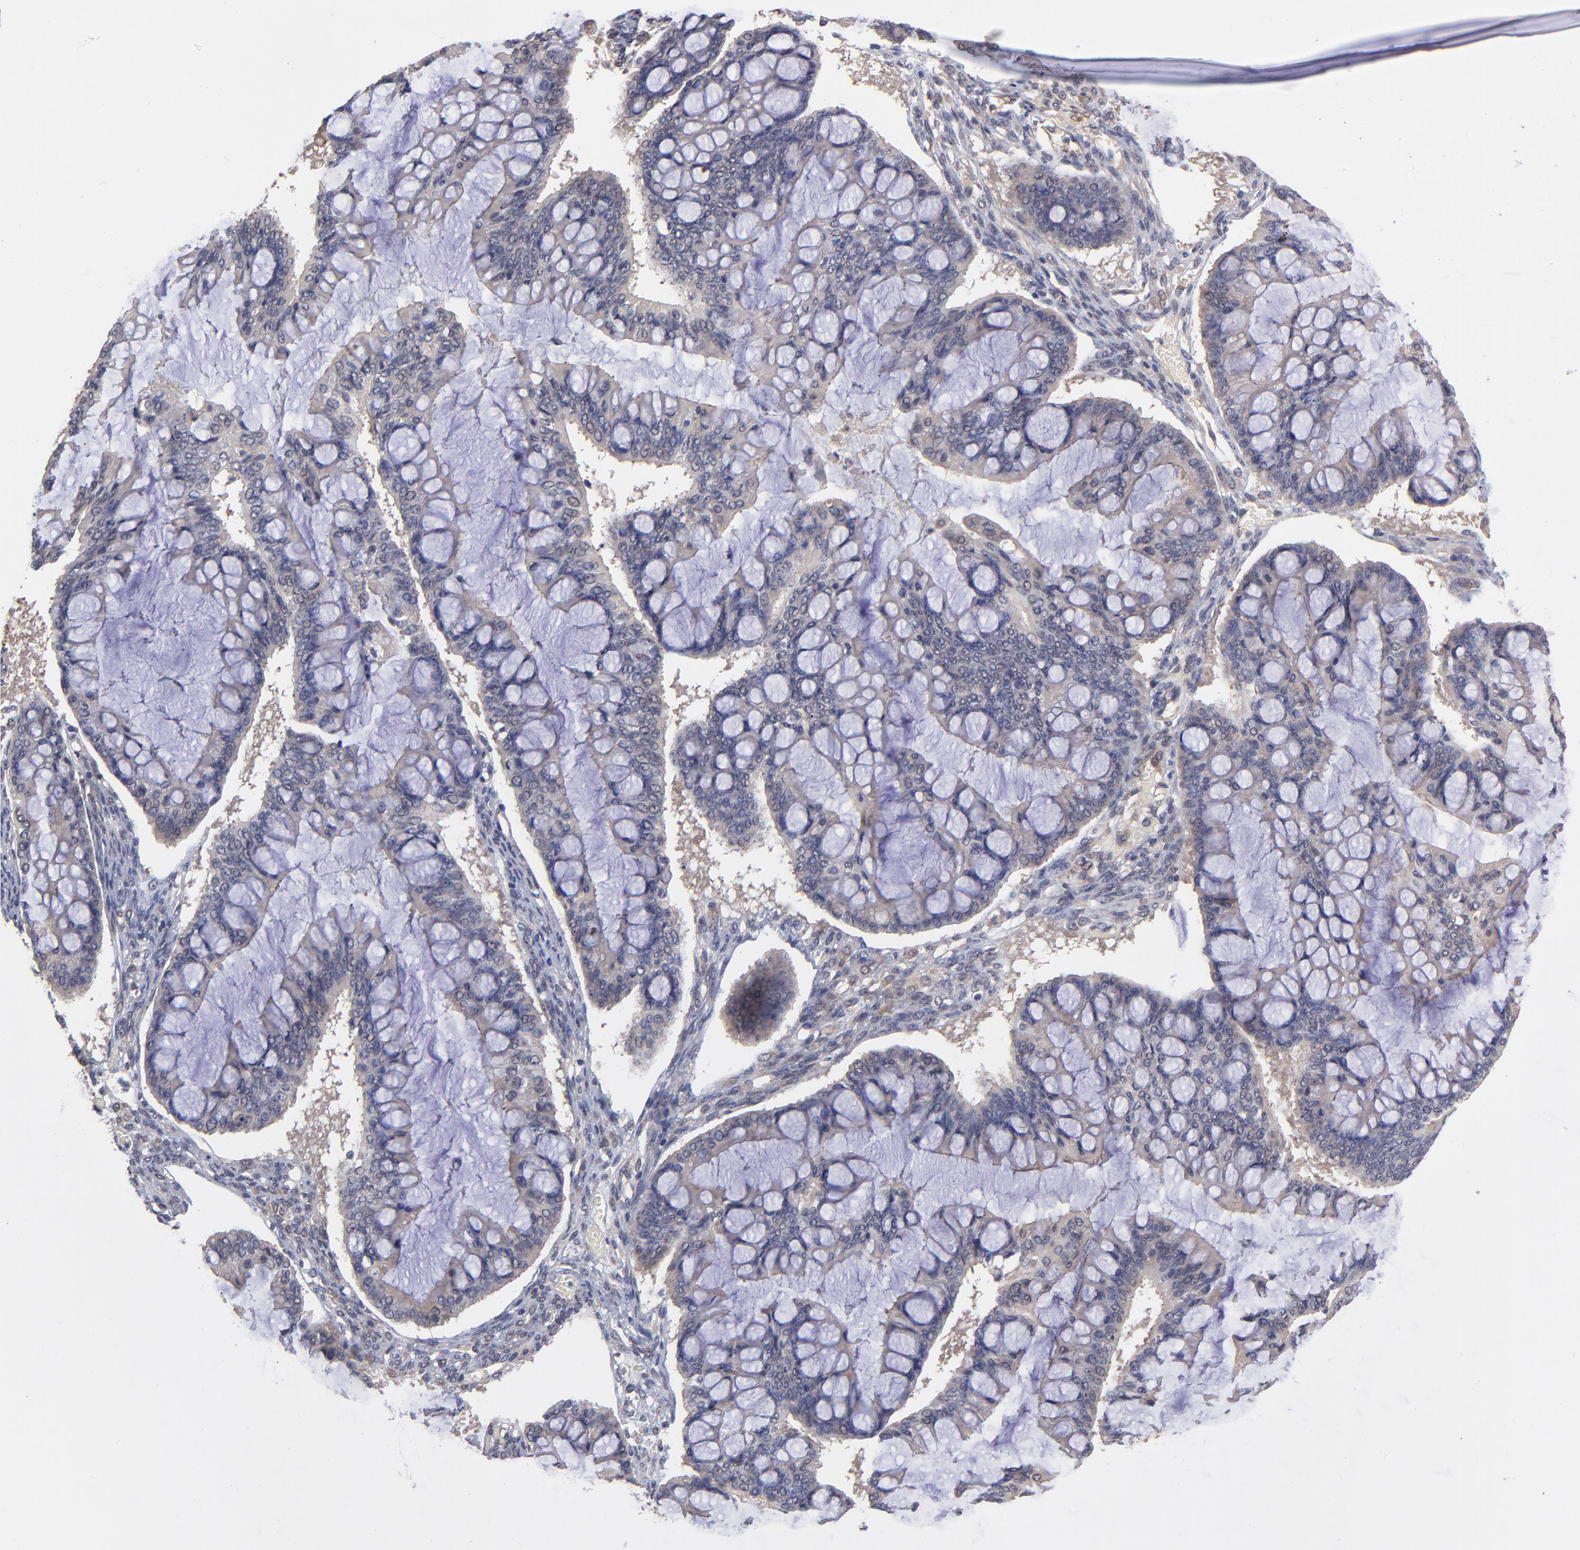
{"staining": {"intensity": "weak", "quantity": "25%-75%", "location": "cytoplasmic/membranous"}, "tissue": "ovarian cancer", "cell_type": "Tumor cells", "image_type": "cancer", "snomed": [{"axis": "morphology", "description": "Cystadenocarcinoma, mucinous, NOS"}, {"axis": "topography", "description": "Ovary"}], "caption": "Protein expression analysis of ovarian cancer (mucinous cystadenocarcinoma) shows weak cytoplasmic/membranous staining in about 25%-75% of tumor cells.", "gene": "UBE2H", "patient": {"sex": "female", "age": 73}}